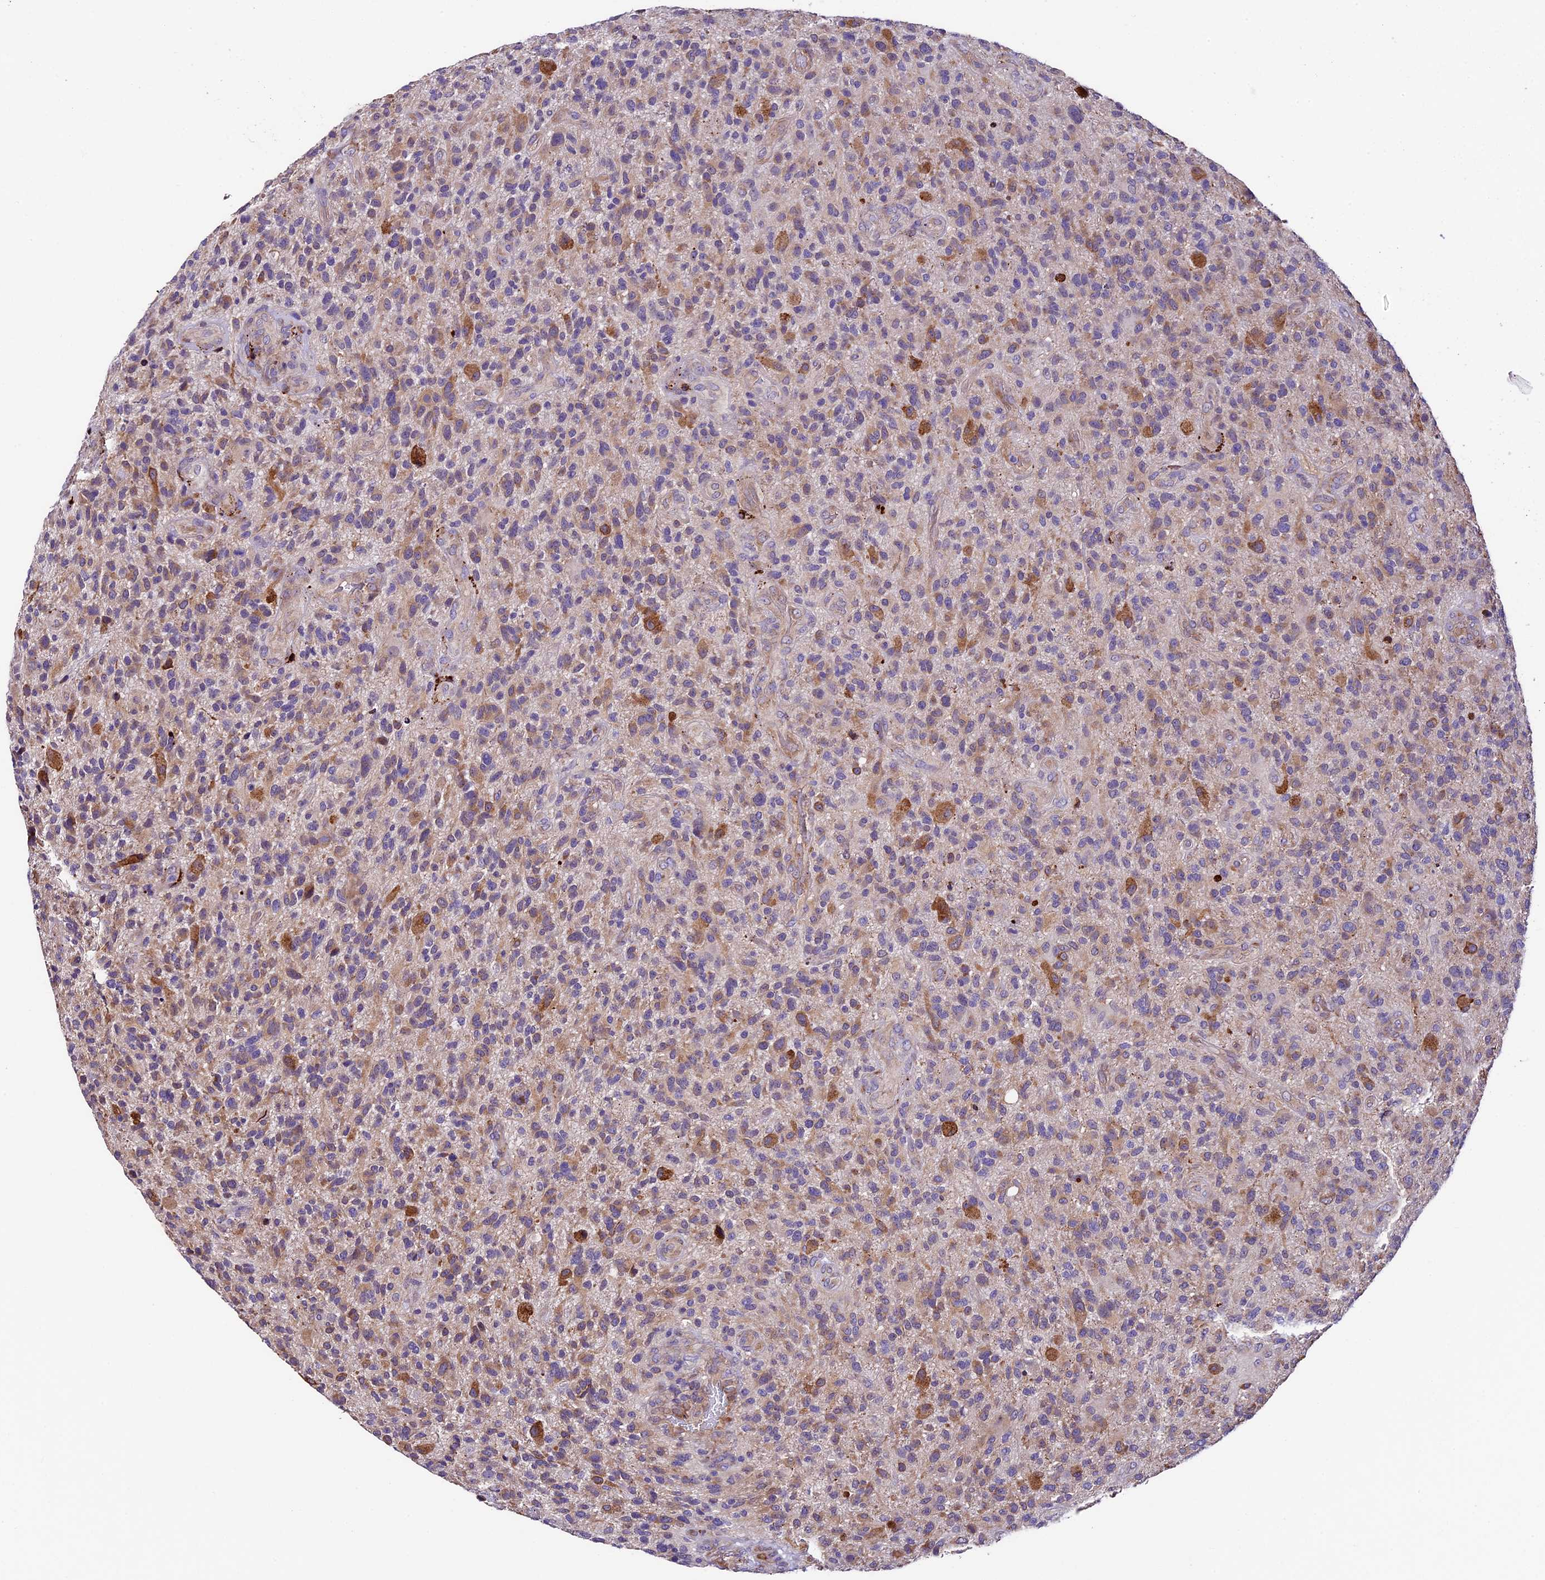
{"staining": {"intensity": "moderate", "quantity": "<25%", "location": "cytoplasmic/membranous"}, "tissue": "glioma", "cell_type": "Tumor cells", "image_type": "cancer", "snomed": [{"axis": "morphology", "description": "Glioma, malignant, High grade"}, {"axis": "topography", "description": "Brain"}], "caption": "A photomicrograph showing moderate cytoplasmic/membranous expression in approximately <25% of tumor cells in glioma, as visualized by brown immunohistochemical staining.", "gene": "LSM7", "patient": {"sex": "male", "age": 47}}